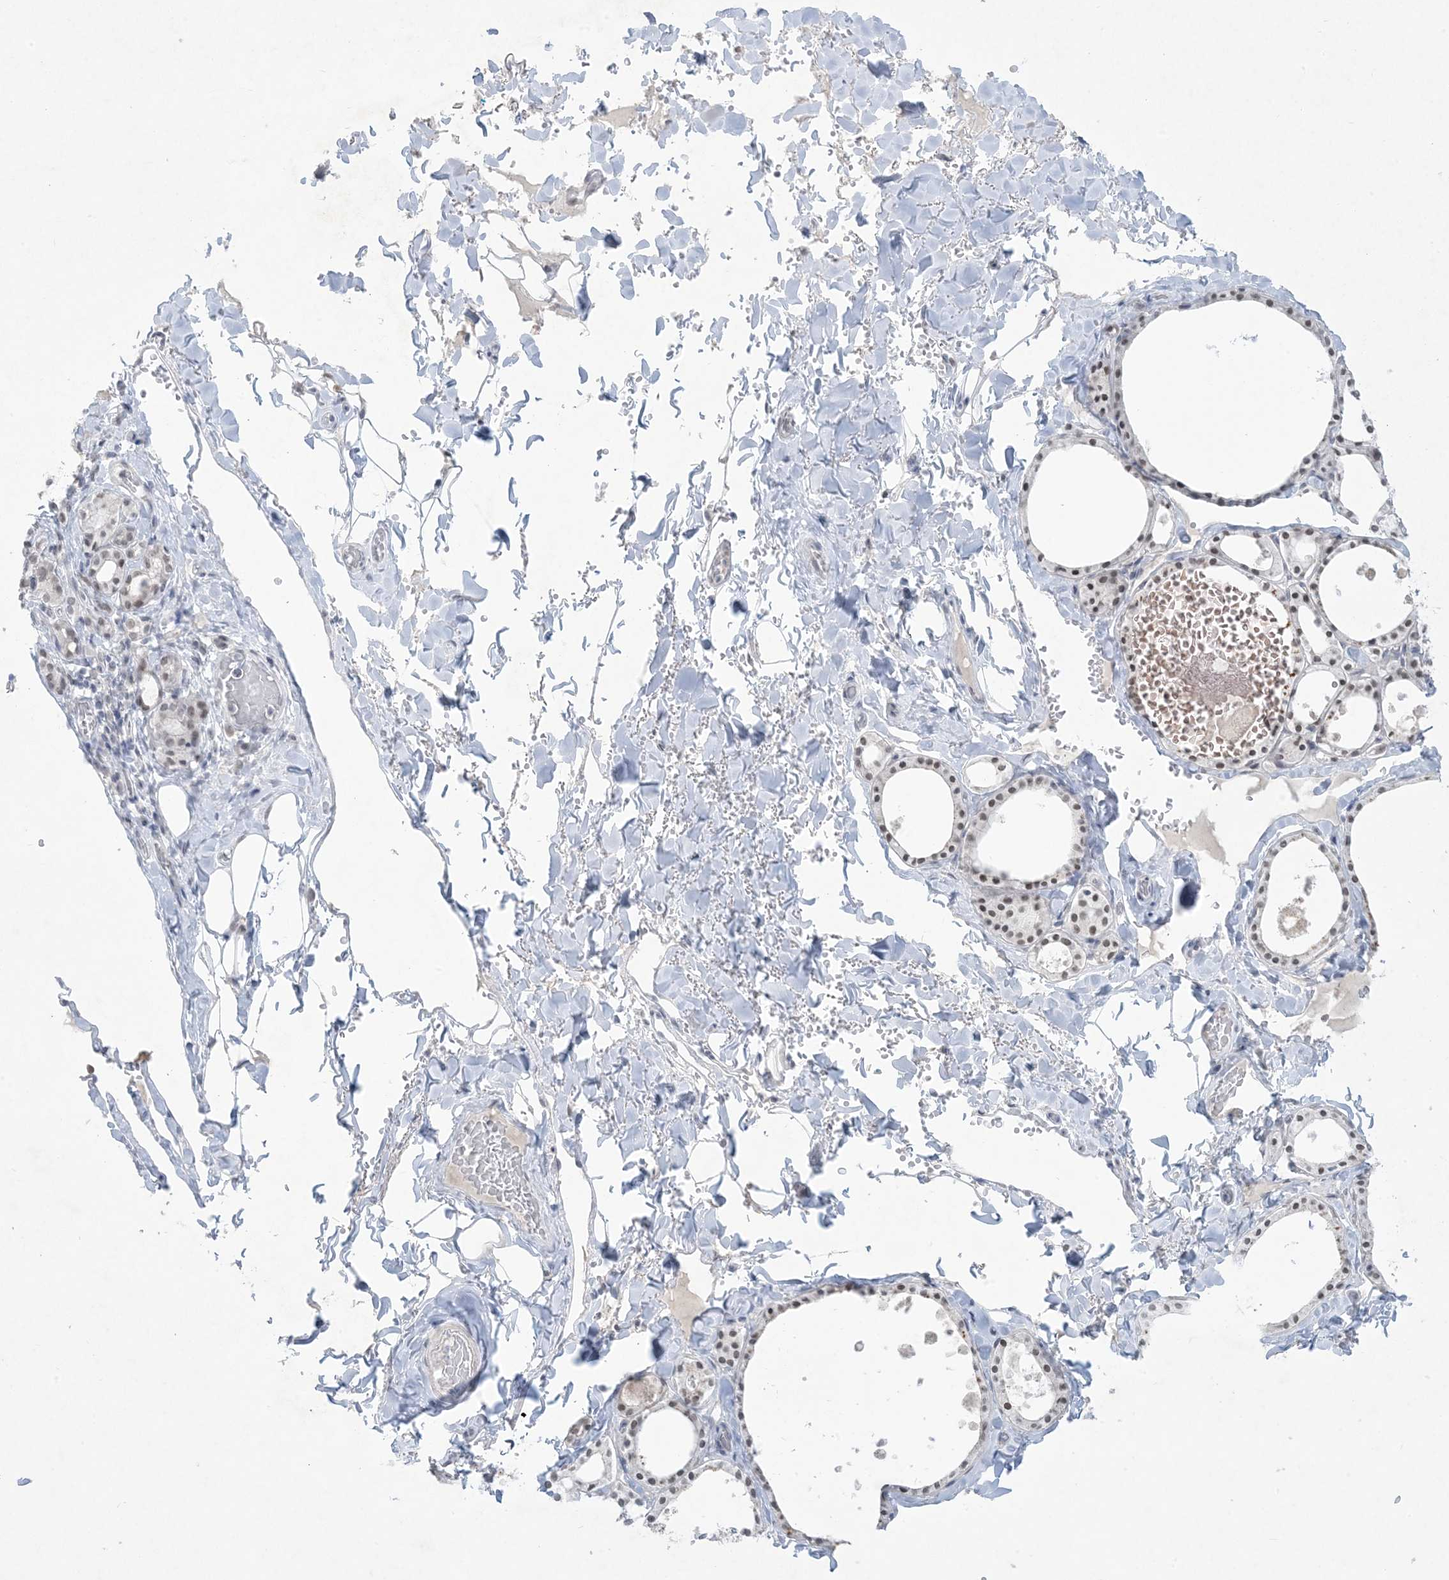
{"staining": {"intensity": "moderate", "quantity": ">75%", "location": "nuclear"}, "tissue": "thyroid gland", "cell_type": "Glandular cells", "image_type": "normal", "snomed": [{"axis": "morphology", "description": "Normal tissue, NOS"}, {"axis": "topography", "description": "Thyroid gland"}], "caption": "IHC (DAB (3,3'-diaminobenzidine)) staining of benign thyroid gland displays moderate nuclear protein positivity in about >75% of glandular cells.", "gene": "HOMEZ", "patient": {"sex": "male", "age": 56}}